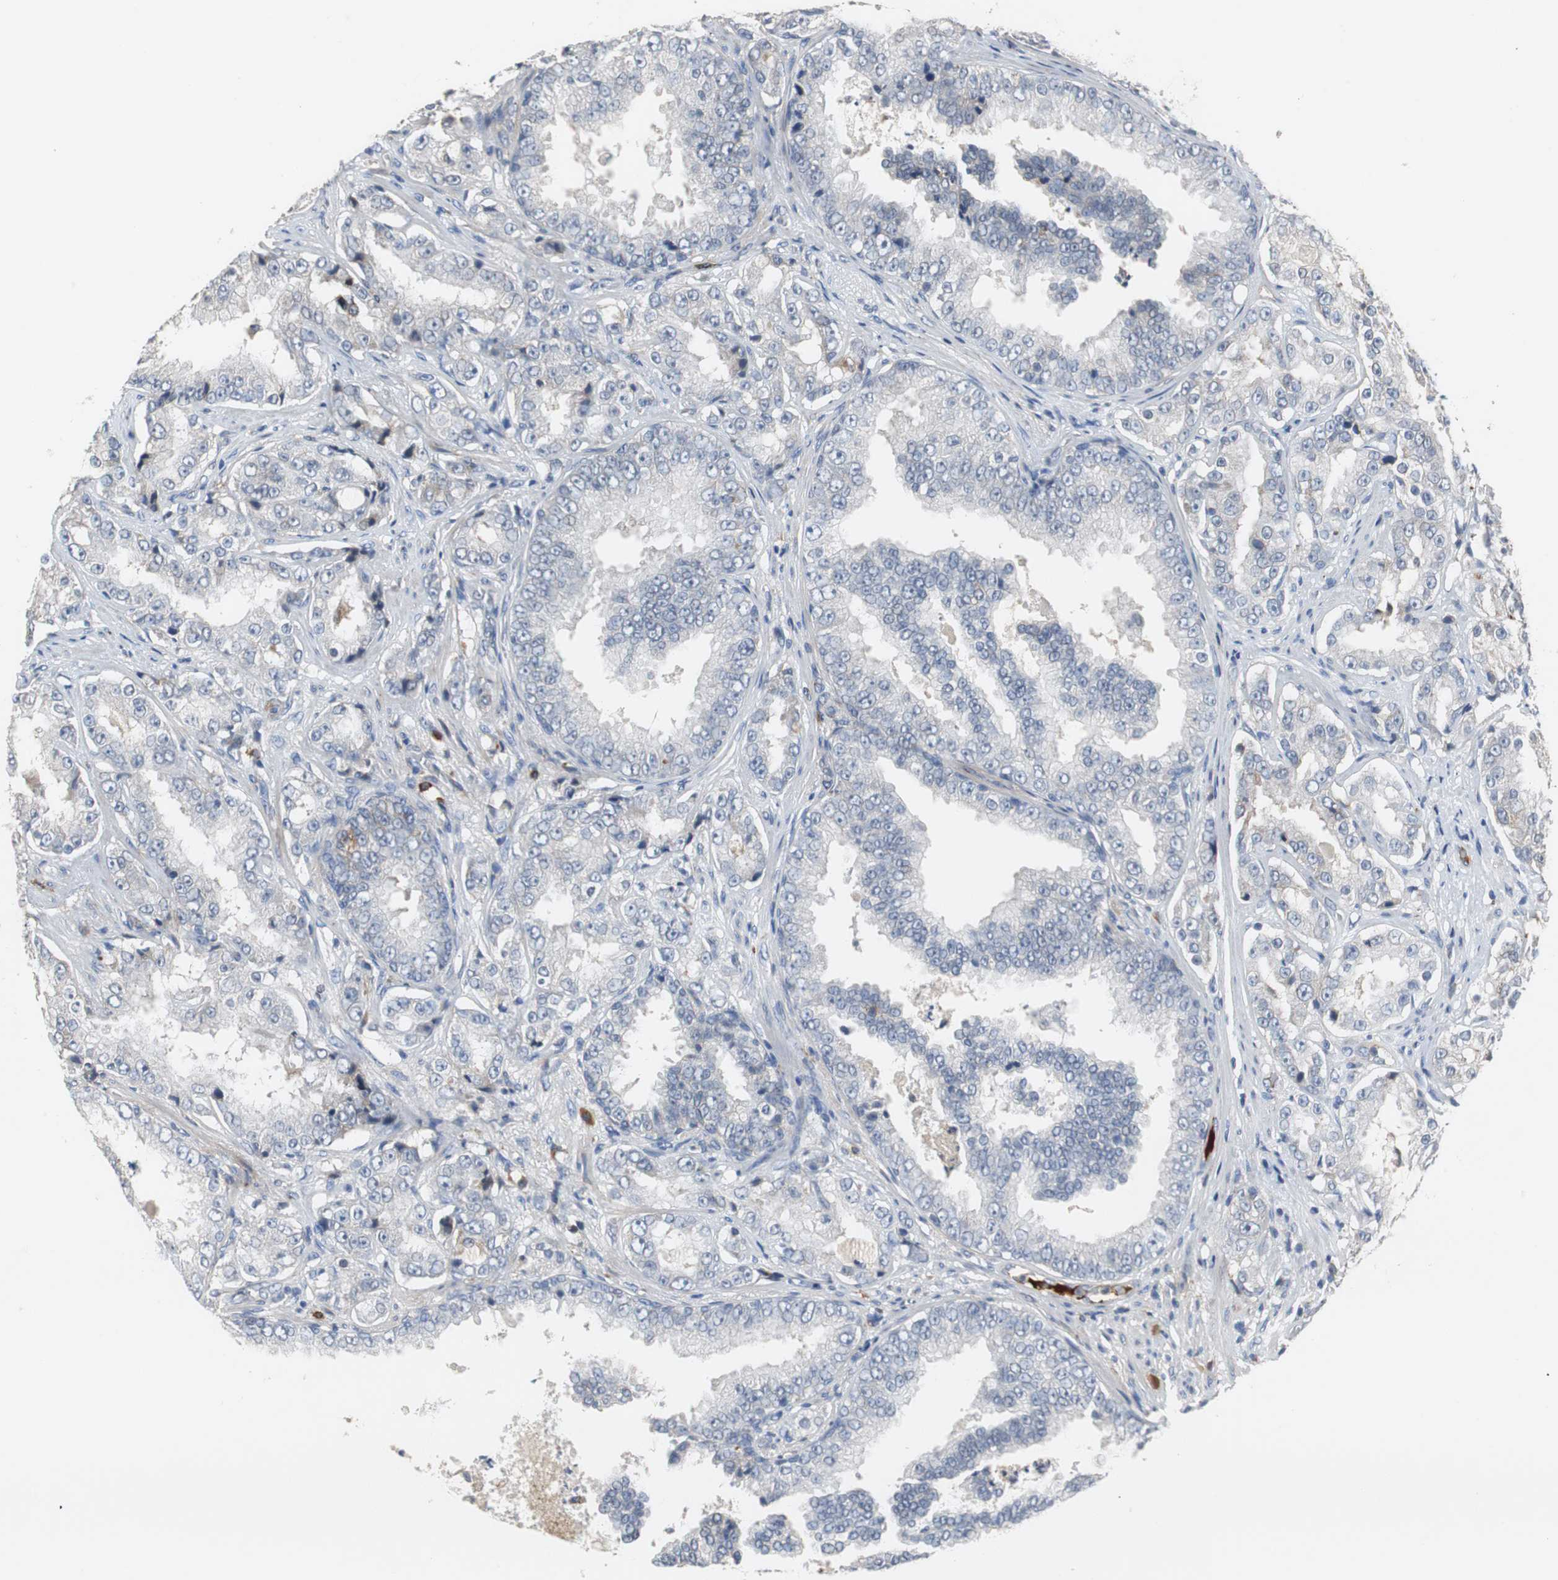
{"staining": {"intensity": "weak", "quantity": "<25%", "location": "cytoplasmic/membranous"}, "tissue": "prostate cancer", "cell_type": "Tumor cells", "image_type": "cancer", "snomed": [{"axis": "morphology", "description": "Adenocarcinoma, High grade"}, {"axis": "topography", "description": "Prostate"}], "caption": "Immunohistochemistry (IHC) histopathology image of human prostate cancer (adenocarcinoma (high-grade)) stained for a protein (brown), which reveals no staining in tumor cells.", "gene": "SORT1", "patient": {"sex": "male", "age": 73}}